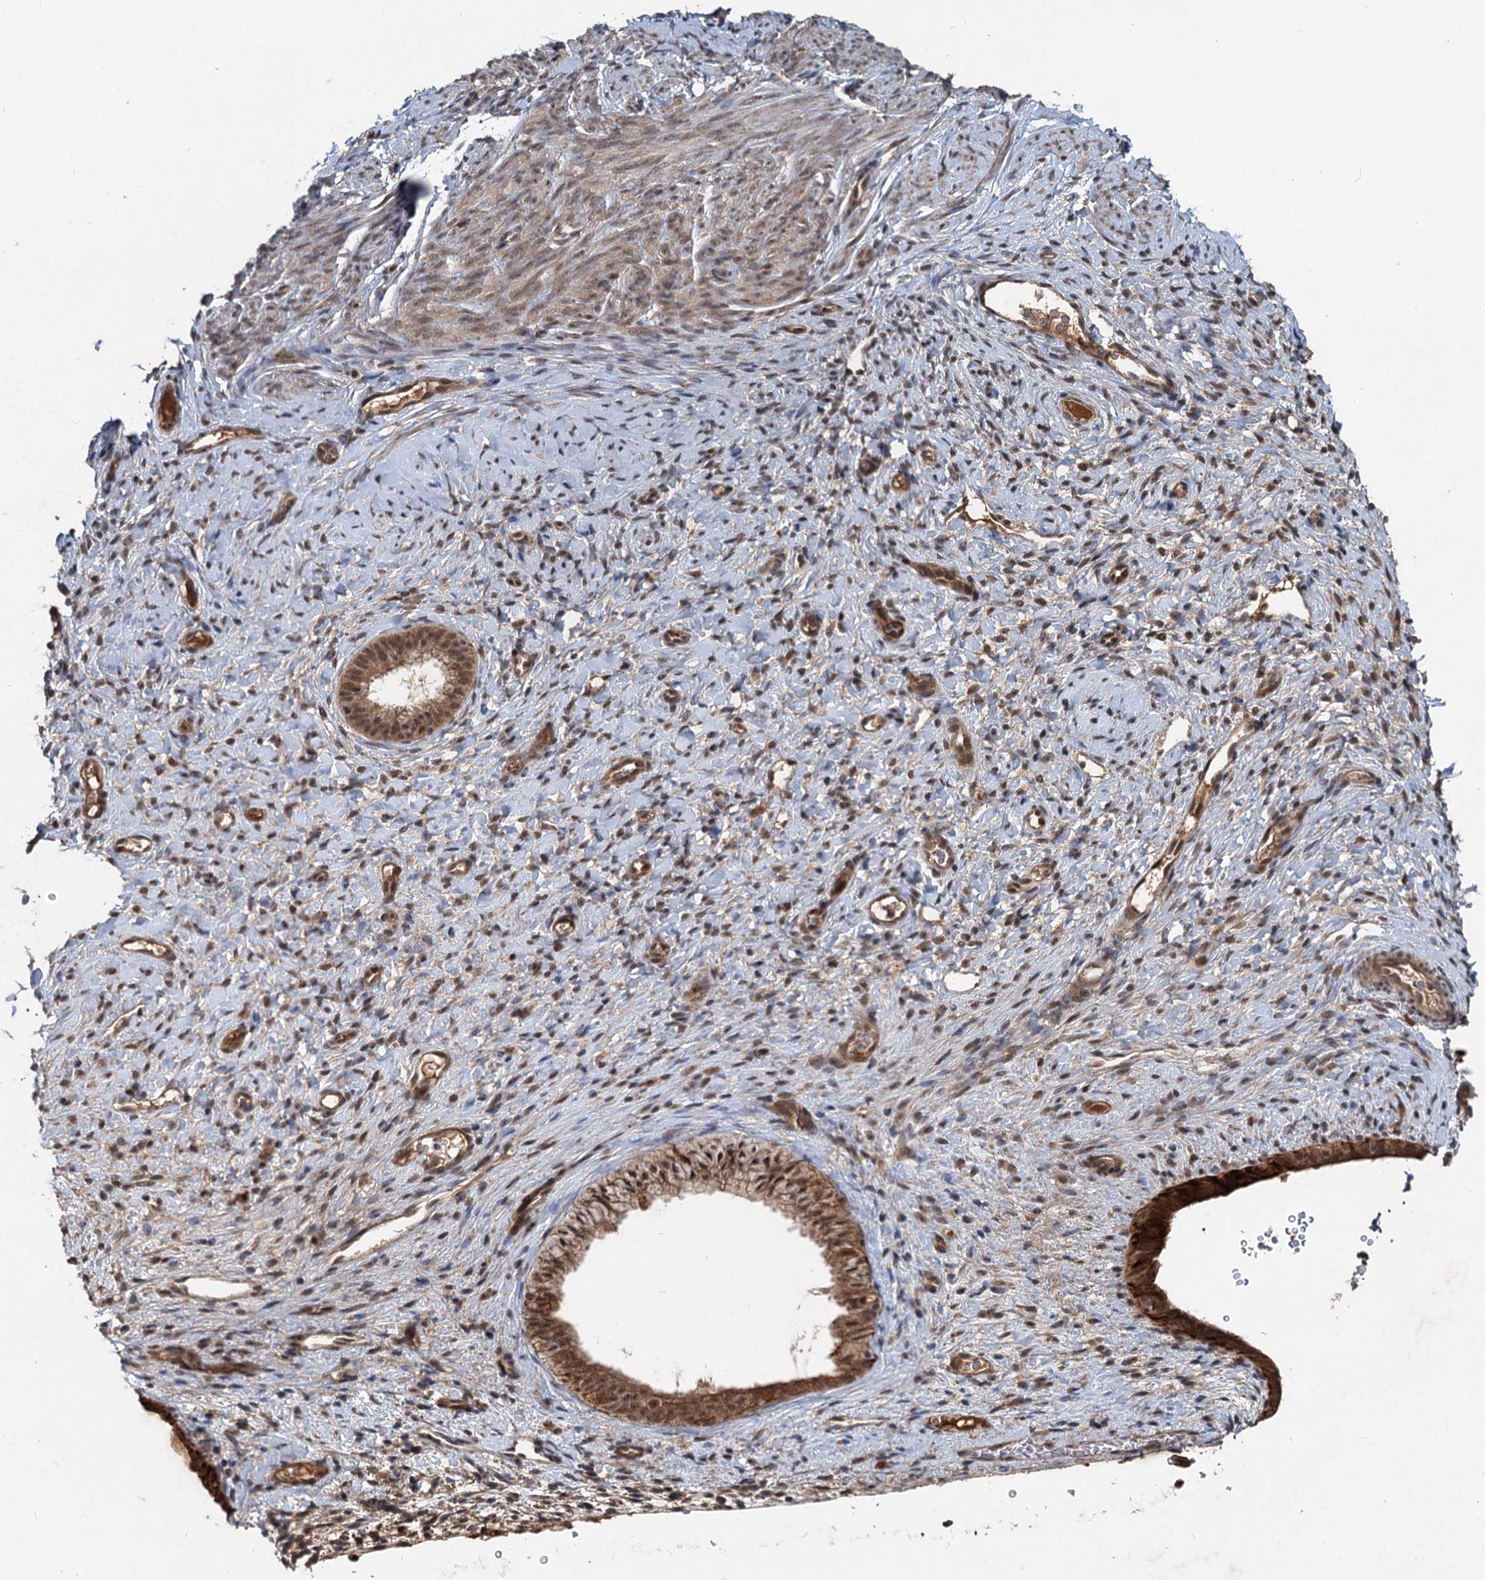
{"staining": {"intensity": "weak", "quantity": "25%-75%", "location": "cytoplasmic/membranous"}, "tissue": "endometrium", "cell_type": "Cells in endometrial stroma", "image_type": "normal", "snomed": [{"axis": "morphology", "description": "Normal tissue, NOS"}, {"axis": "topography", "description": "Endometrium"}], "caption": "This image exhibits immunohistochemistry staining of unremarkable endometrium, with low weak cytoplasmic/membranous positivity in approximately 25%-75% of cells in endometrial stroma.", "gene": "RITA1", "patient": {"sex": "female", "age": 65}}